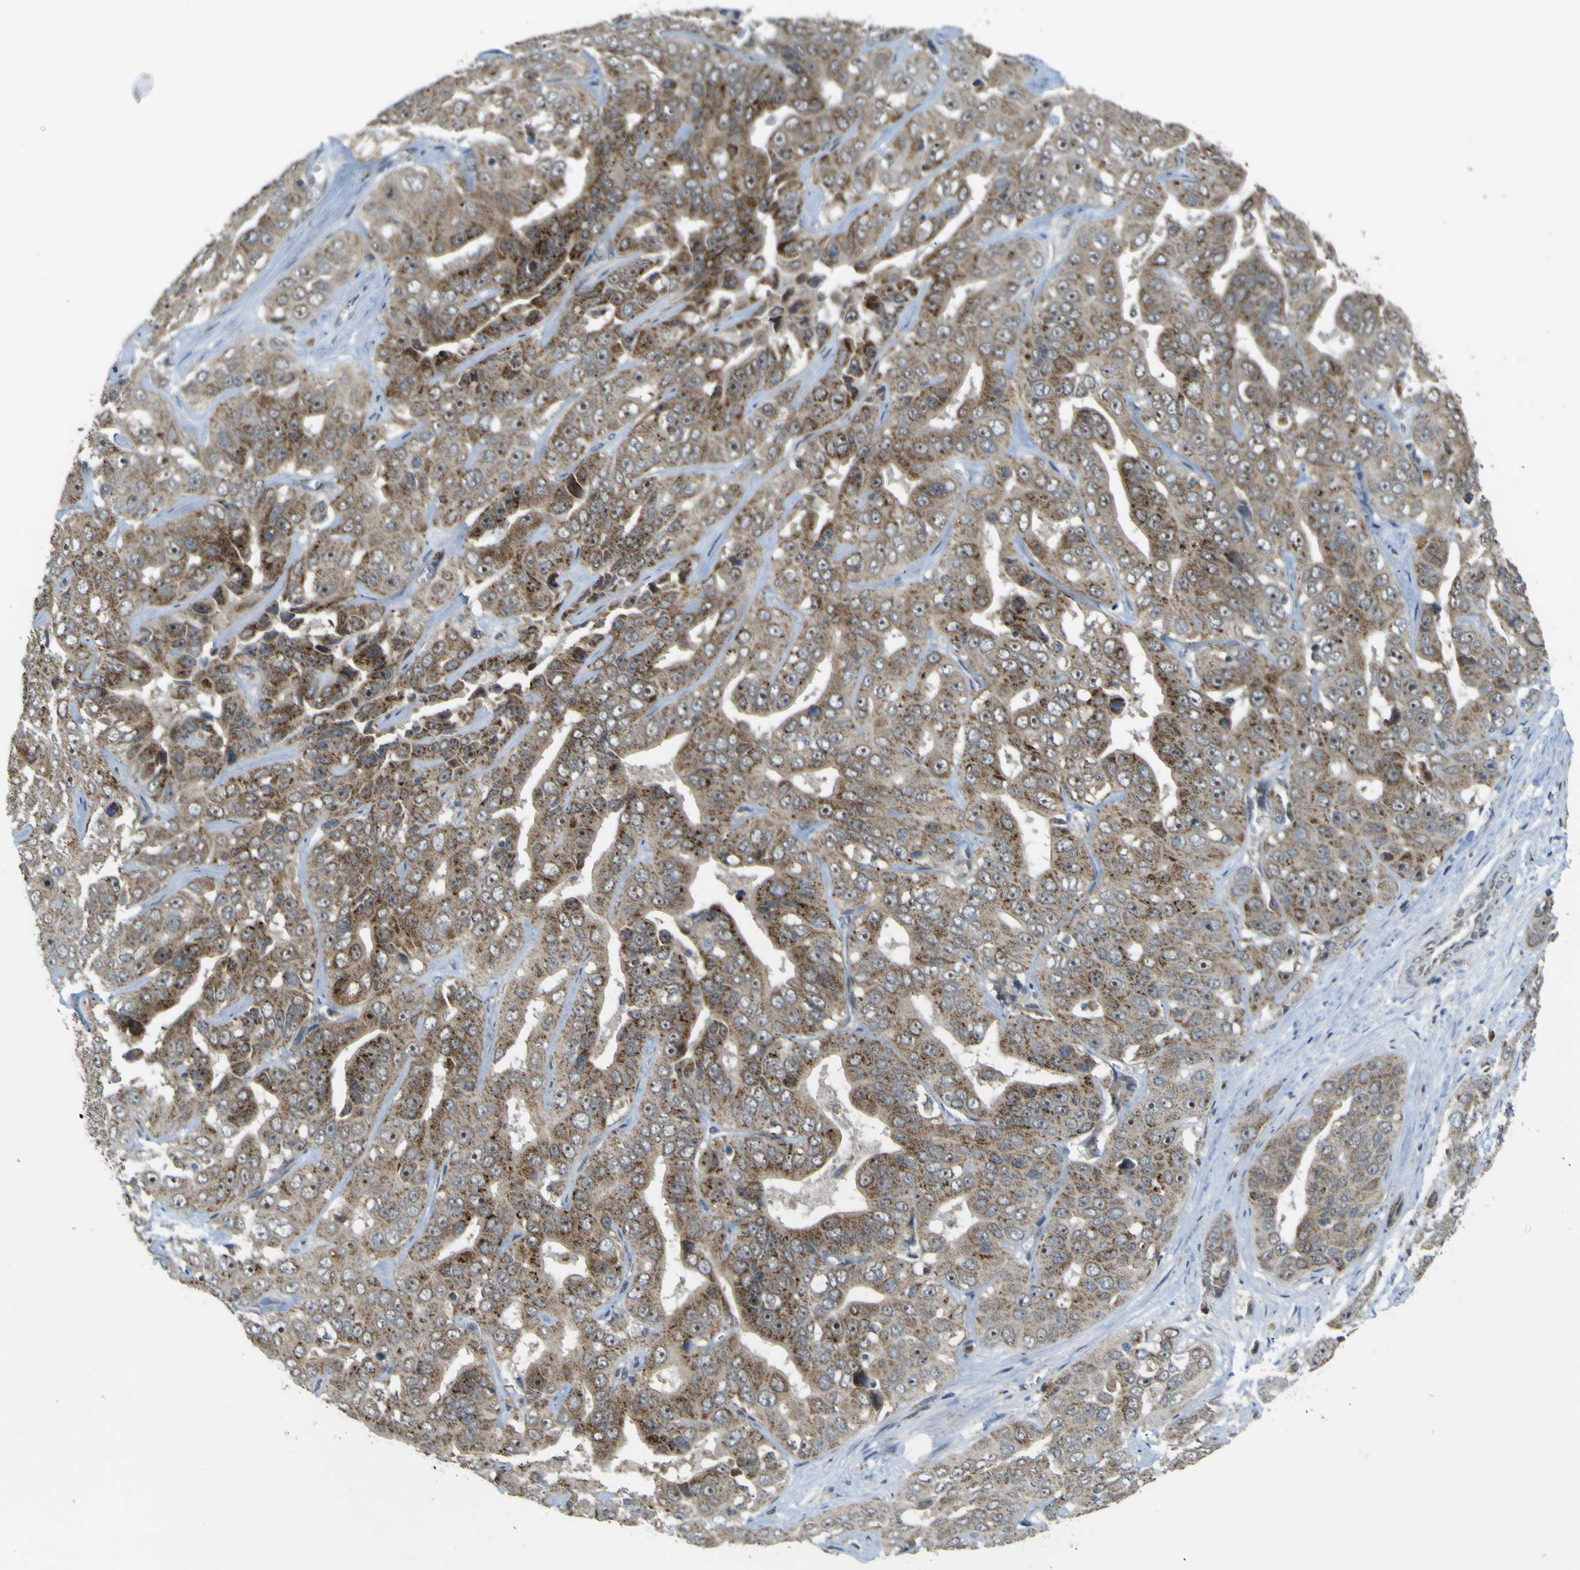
{"staining": {"intensity": "moderate", "quantity": ">75%", "location": "cytoplasmic/membranous,nuclear"}, "tissue": "liver cancer", "cell_type": "Tumor cells", "image_type": "cancer", "snomed": [{"axis": "morphology", "description": "Cholangiocarcinoma"}, {"axis": "topography", "description": "Liver"}], "caption": "This is an image of IHC staining of liver cancer, which shows moderate staining in the cytoplasmic/membranous and nuclear of tumor cells.", "gene": "ACBD5", "patient": {"sex": "female", "age": 52}}